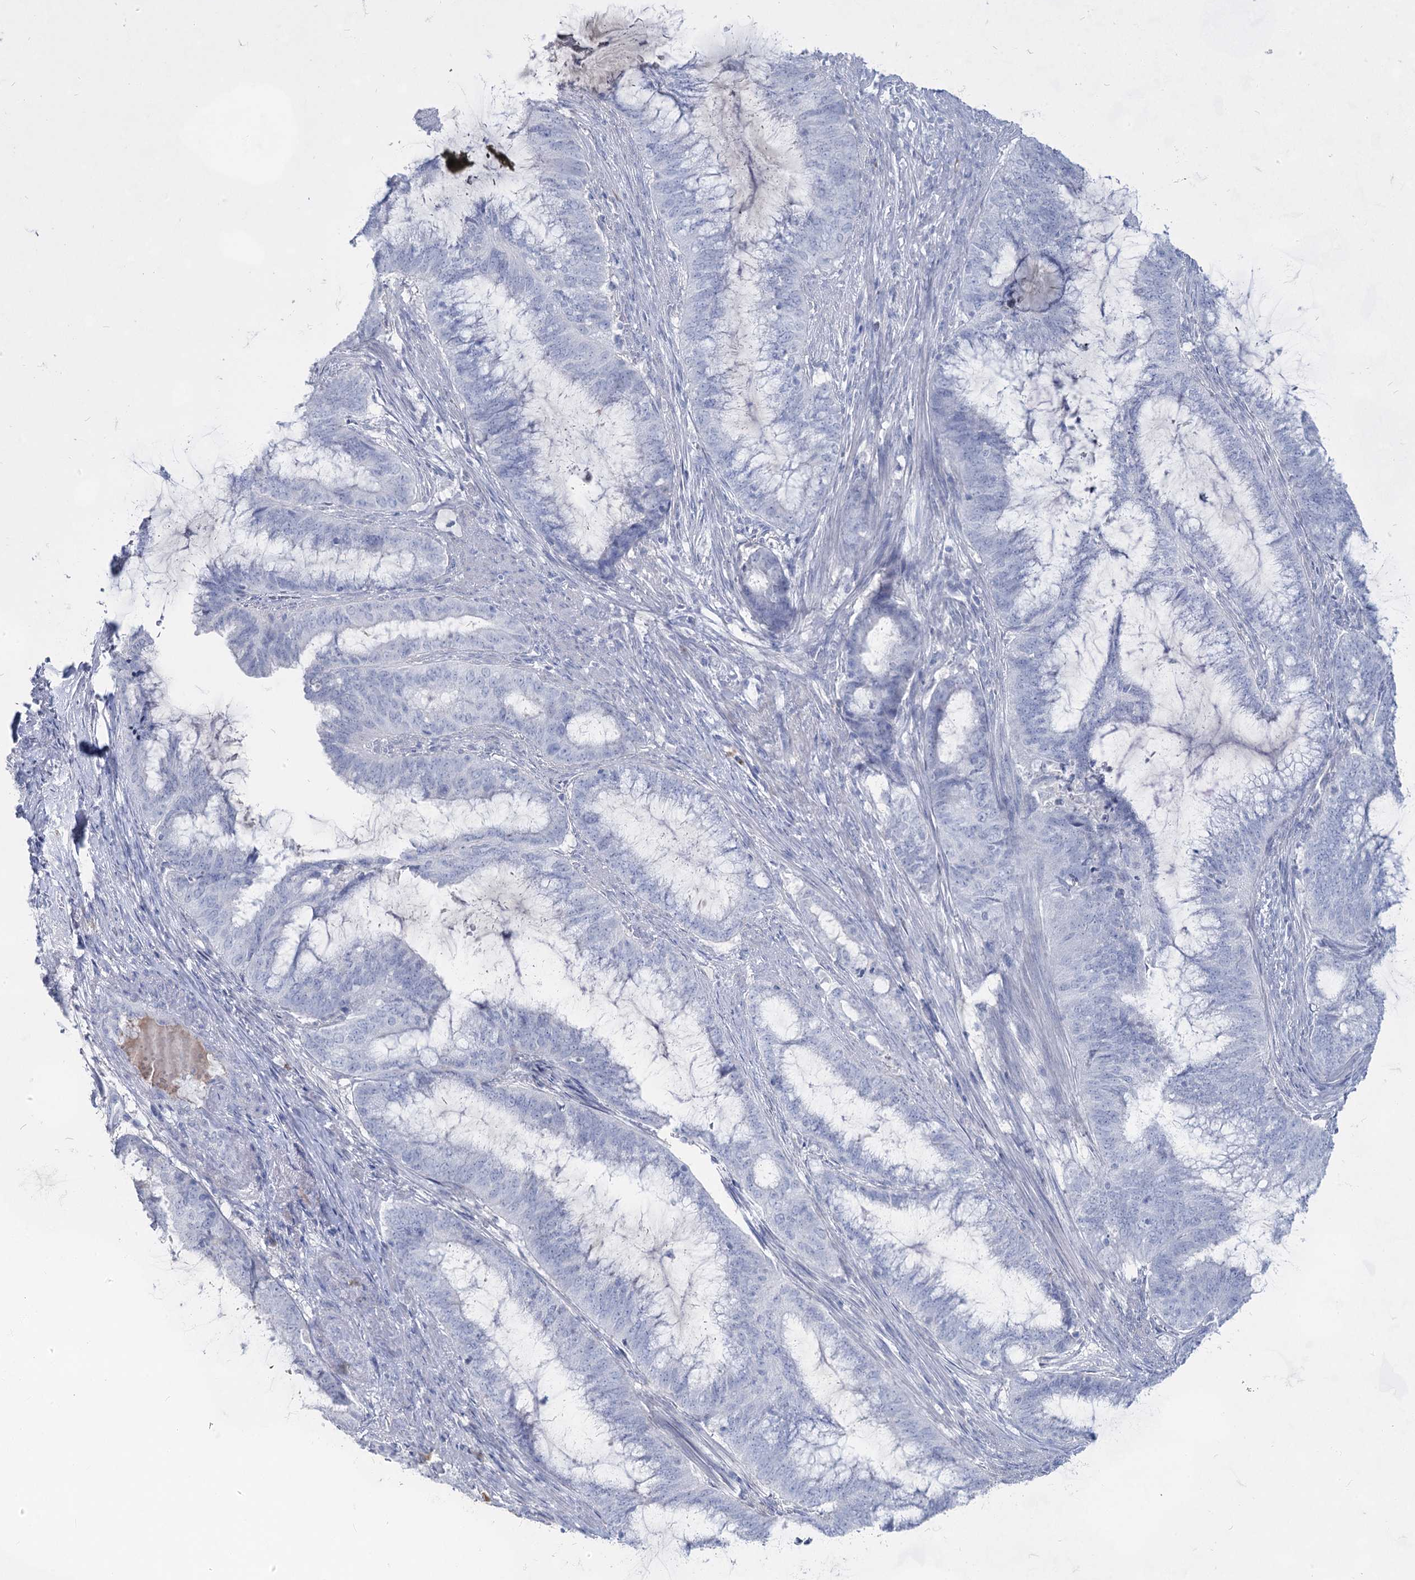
{"staining": {"intensity": "negative", "quantity": "none", "location": "none"}, "tissue": "endometrial cancer", "cell_type": "Tumor cells", "image_type": "cancer", "snomed": [{"axis": "morphology", "description": "Adenocarcinoma, NOS"}, {"axis": "topography", "description": "Endometrium"}], "caption": "Immunohistochemistry (IHC) micrograph of endometrial adenocarcinoma stained for a protein (brown), which demonstrates no expression in tumor cells.", "gene": "ACRV1", "patient": {"sex": "female", "age": 51}}